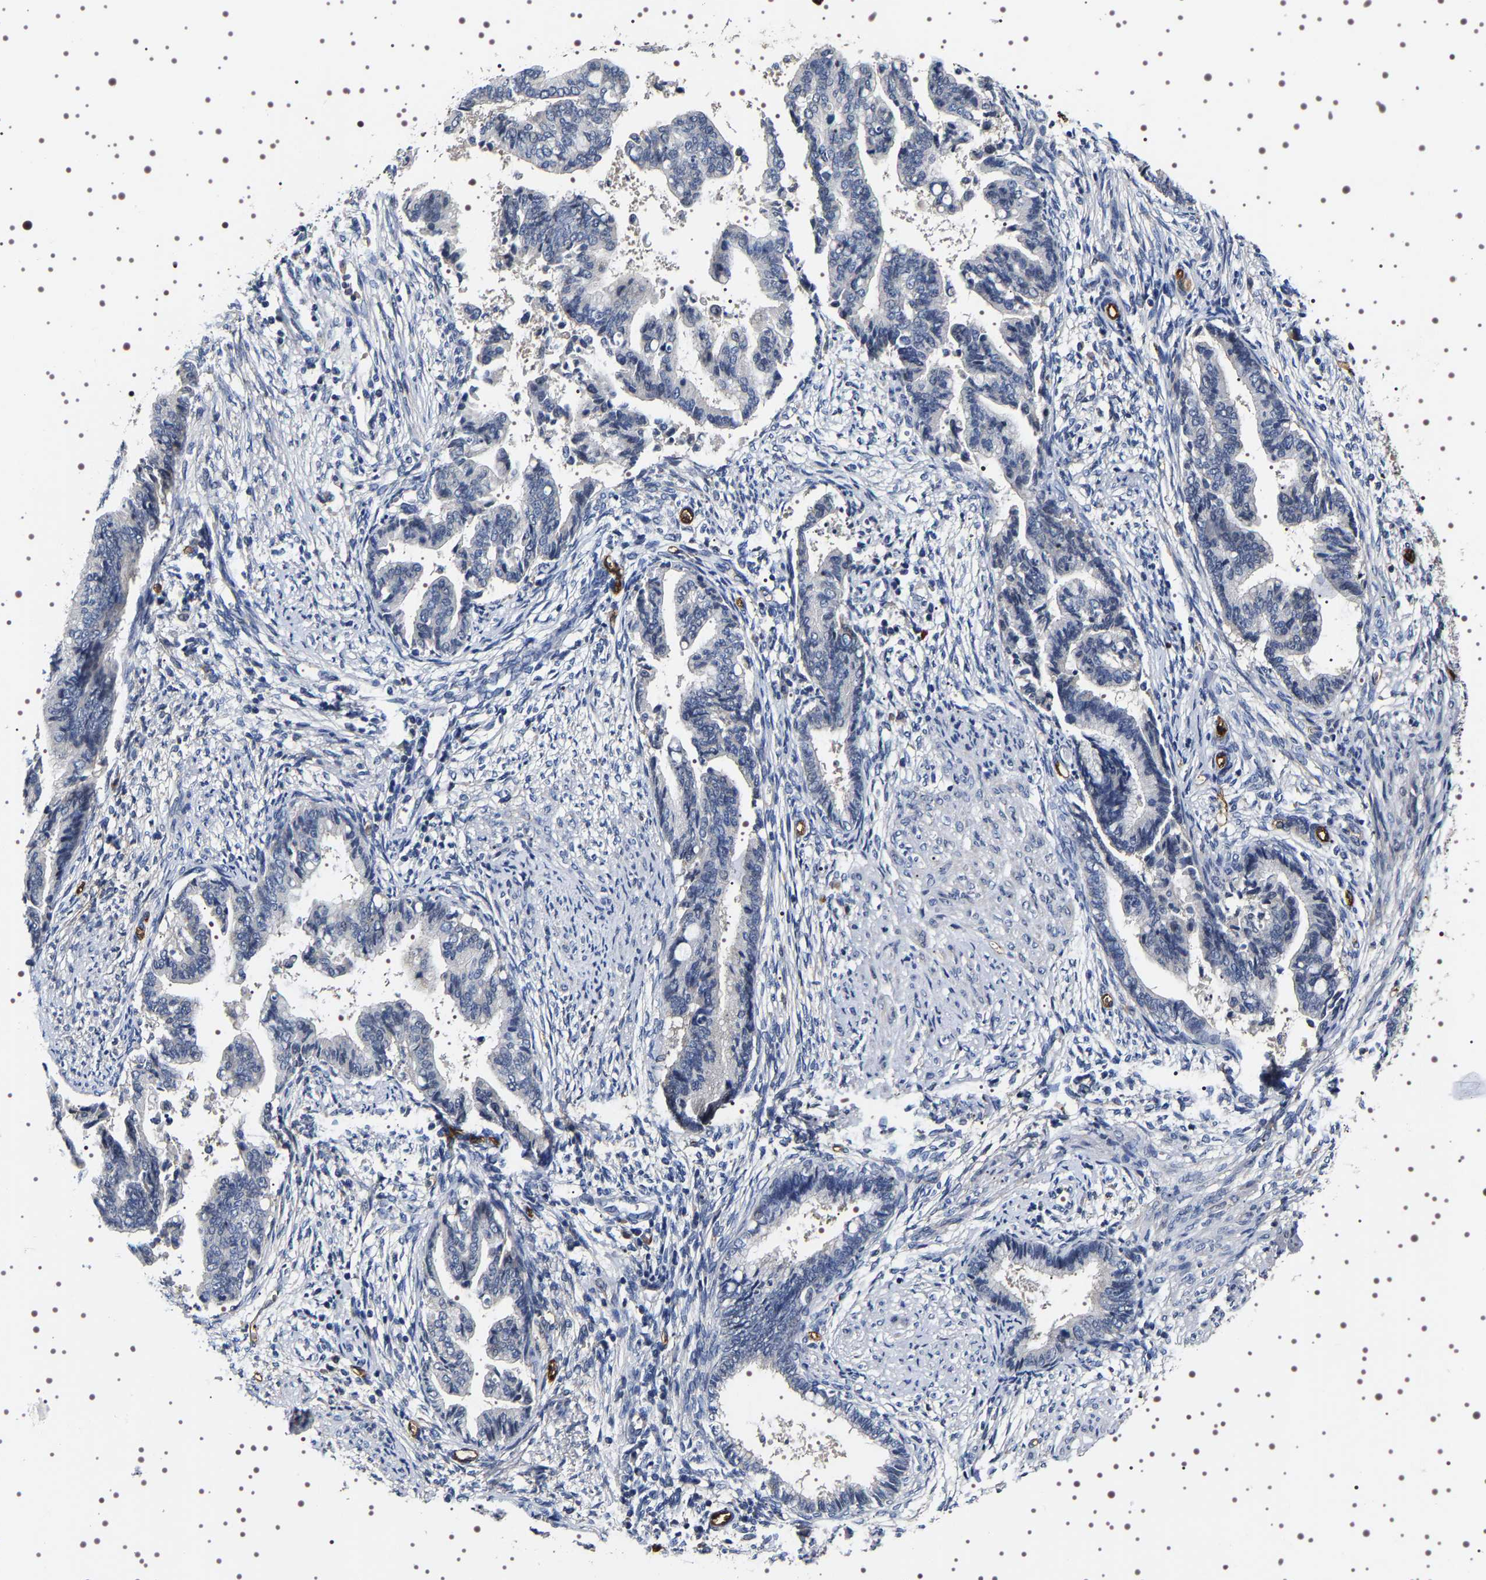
{"staining": {"intensity": "negative", "quantity": "none", "location": "none"}, "tissue": "cervical cancer", "cell_type": "Tumor cells", "image_type": "cancer", "snomed": [{"axis": "morphology", "description": "Adenocarcinoma, NOS"}, {"axis": "topography", "description": "Cervix"}], "caption": "IHC of adenocarcinoma (cervical) exhibits no positivity in tumor cells. The staining is performed using DAB brown chromogen with nuclei counter-stained in using hematoxylin.", "gene": "ALPL", "patient": {"sex": "female", "age": 44}}